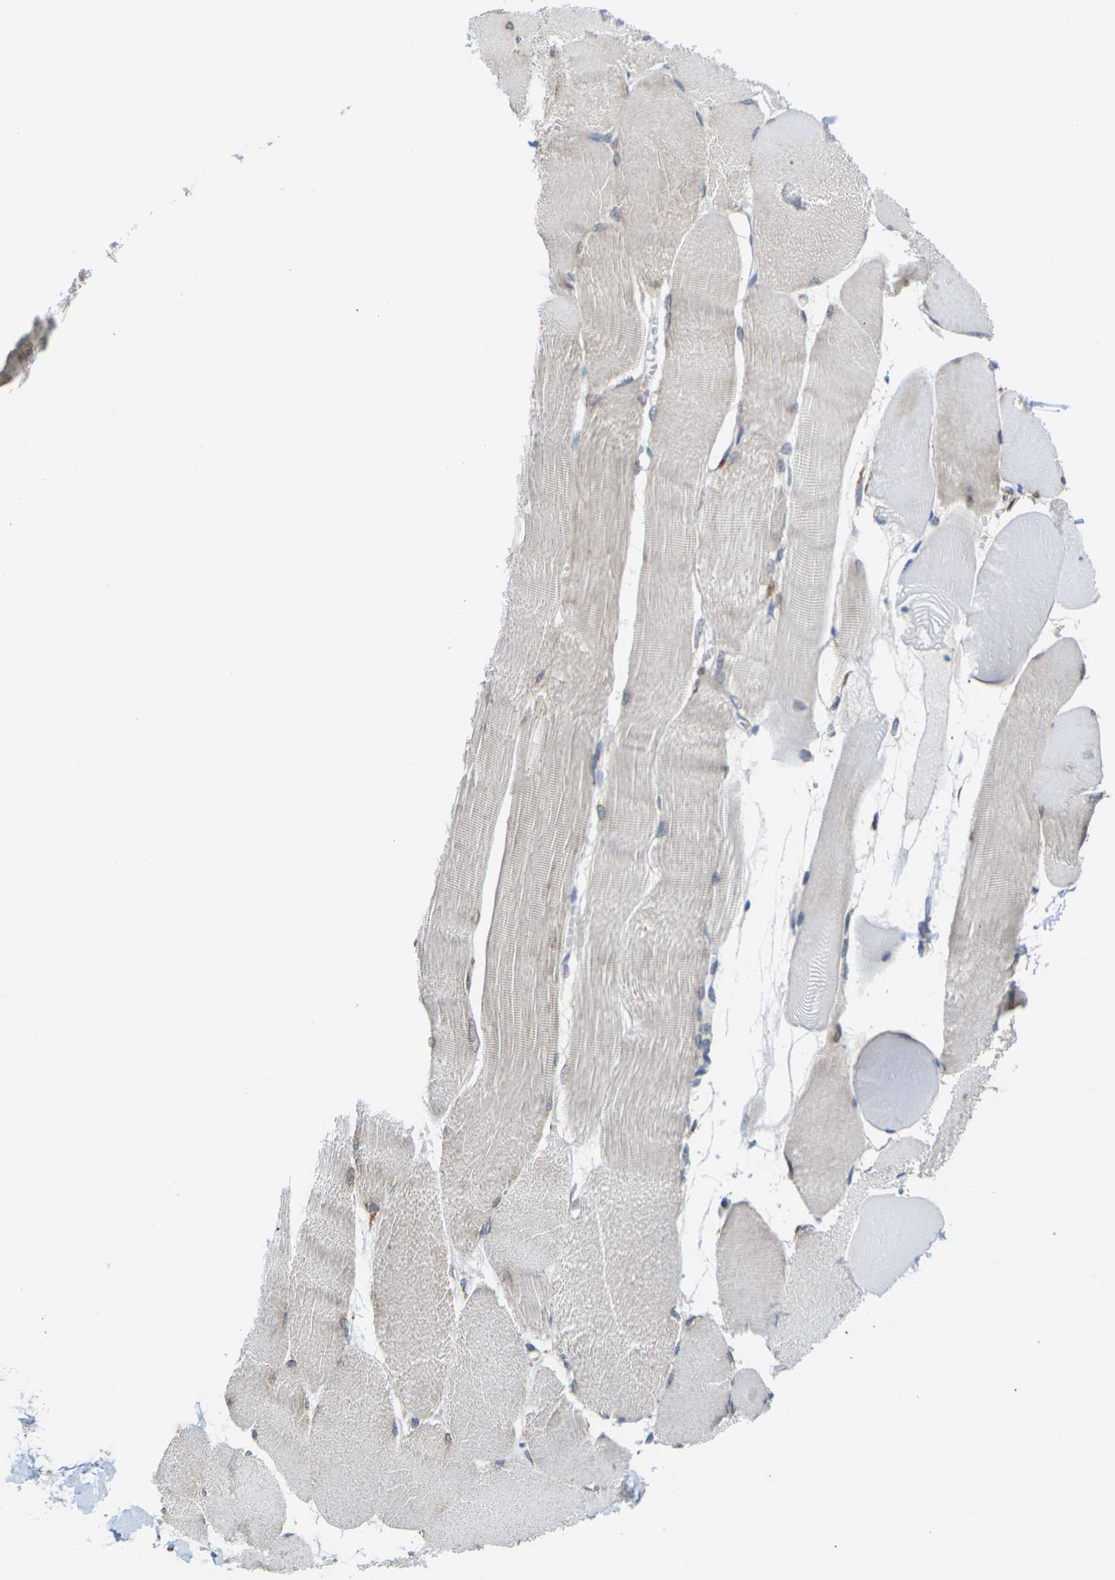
{"staining": {"intensity": "weak", "quantity": "<25%", "location": "cytoplasmic/membranous"}, "tissue": "skeletal muscle", "cell_type": "Myocytes", "image_type": "normal", "snomed": [{"axis": "morphology", "description": "Normal tissue, NOS"}, {"axis": "morphology", "description": "Squamous cell carcinoma, NOS"}, {"axis": "topography", "description": "Skeletal muscle"}], "caption": "Myocytes show no significant protein positivity in normal skeletal muscle. Brightfield microscopy of immunohistochemistry (IHC) stained with DAB (3,3'-diaminobenzidine) (brown) and hematoxylin (blue), captured at high magnification.", "gene": "PDZK1IP1", "patient": {"sex": "male", "age": 51}}